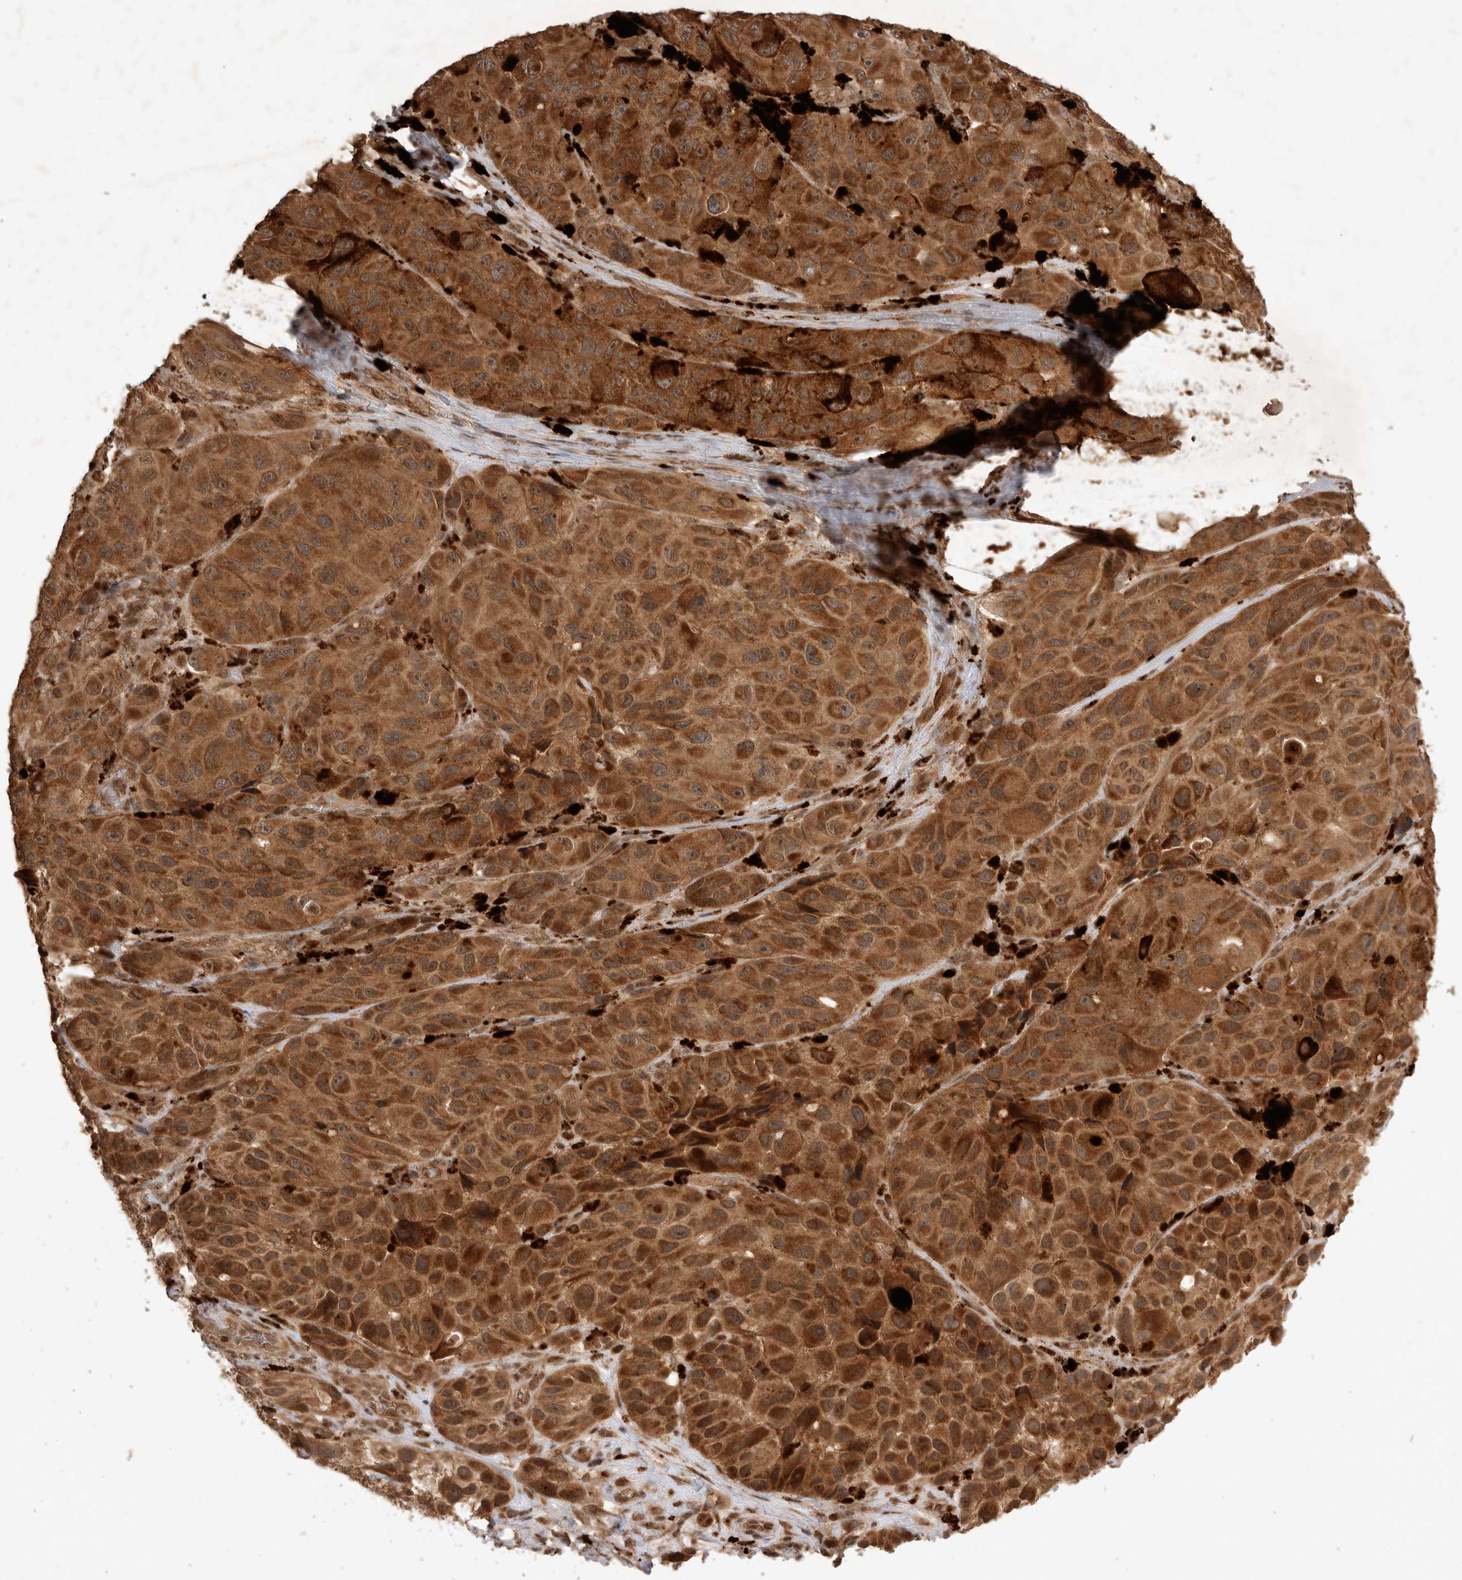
{"staining": {"intensity": "strong", "quantity": ">75%", "location": "cytoplasmic/membranous"}, "tissue": "melanoma", "cell_type": "Tumor cells", "image_type": "cancer", "snomed": [{"axis": "morphology", "description": "Malignant melanoma, NOS"}, {"axis": "topography", "description": "Skin"}], "caption": "Melanoma stained for a protein exhibits strong cytoplasmic/membranous positivity in tumor cells.", "gene": "FAM221A", "patient": {"sex": "female", "age": 73}}